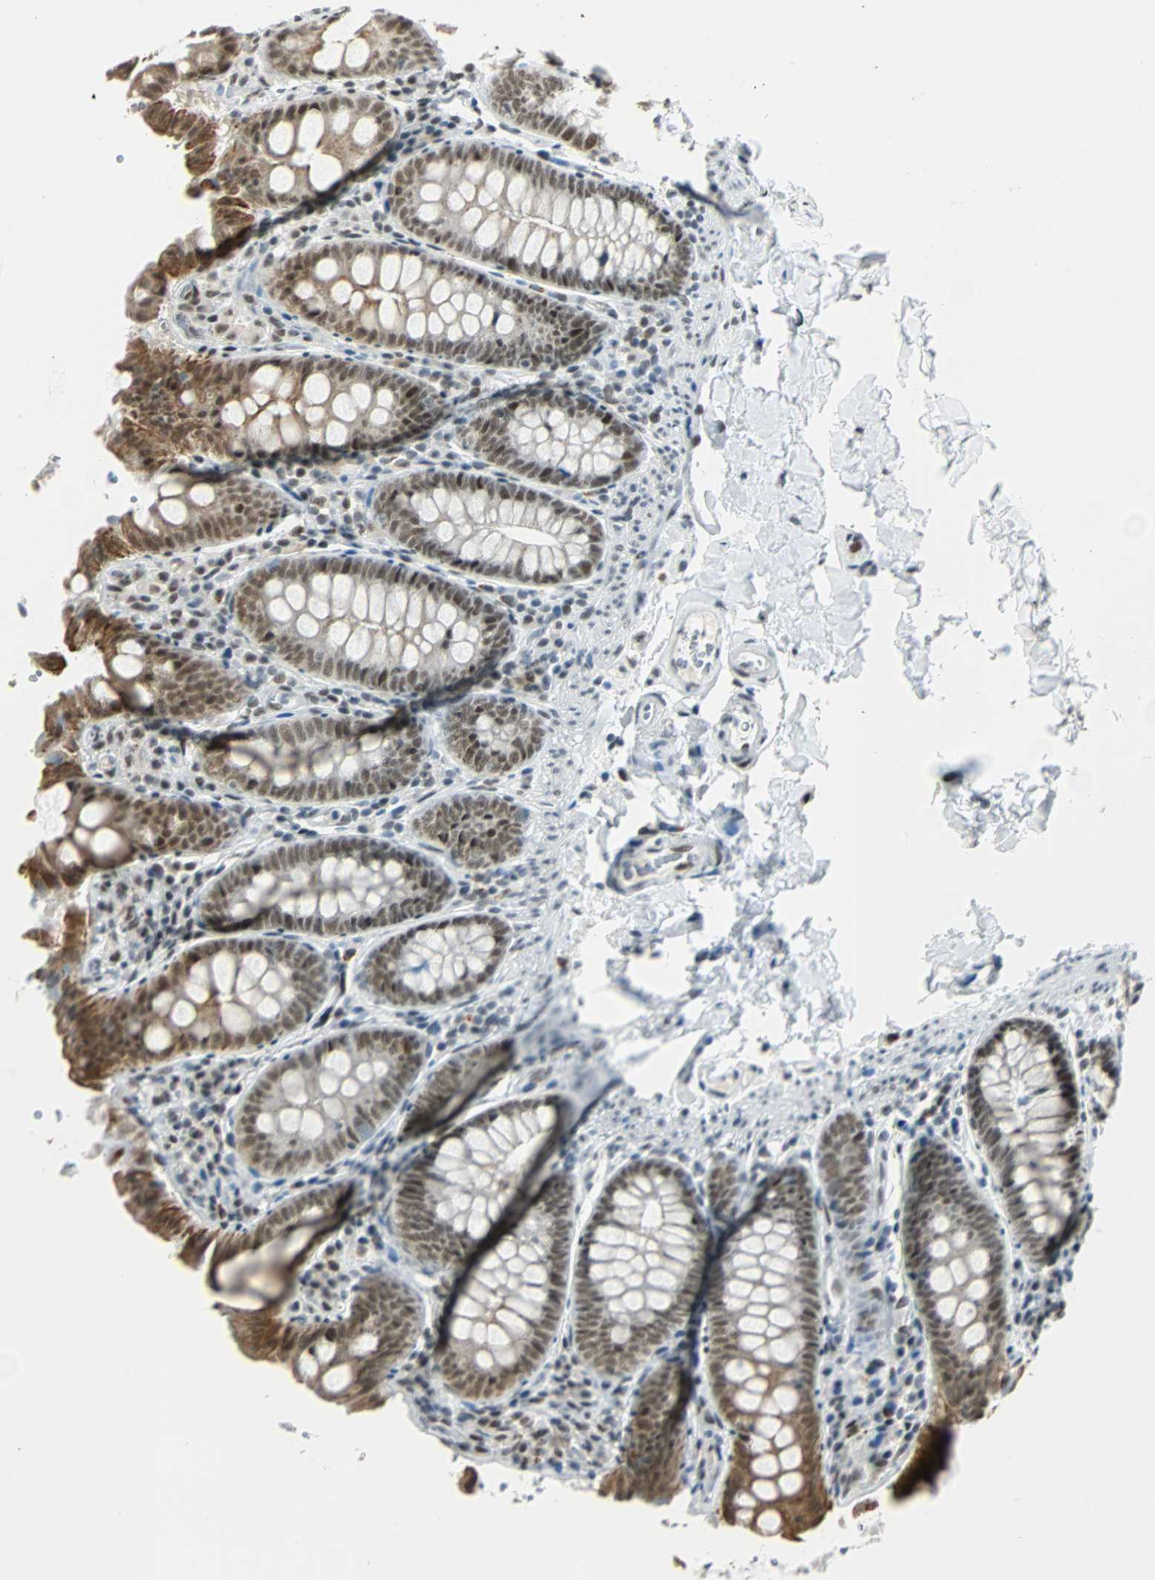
{"staining": {"intensity": "weak", "quantity": "25%-75%", "location": "nuclear"}, "tissue": "colon", "cell_type": "Endothelial cells", "image_type": "normal", "snomed": [{"axis": "morphology", "description": "Normal tissue, NOS"}, {"axis": "topography", "description": "Colon"}], "caption": "A brown stain labels weak nuclear expression of a protein in endothelial cells of unremarkable human colon.", "gene": "NELFE", "patient": {"sex": "female", "age": 61}}